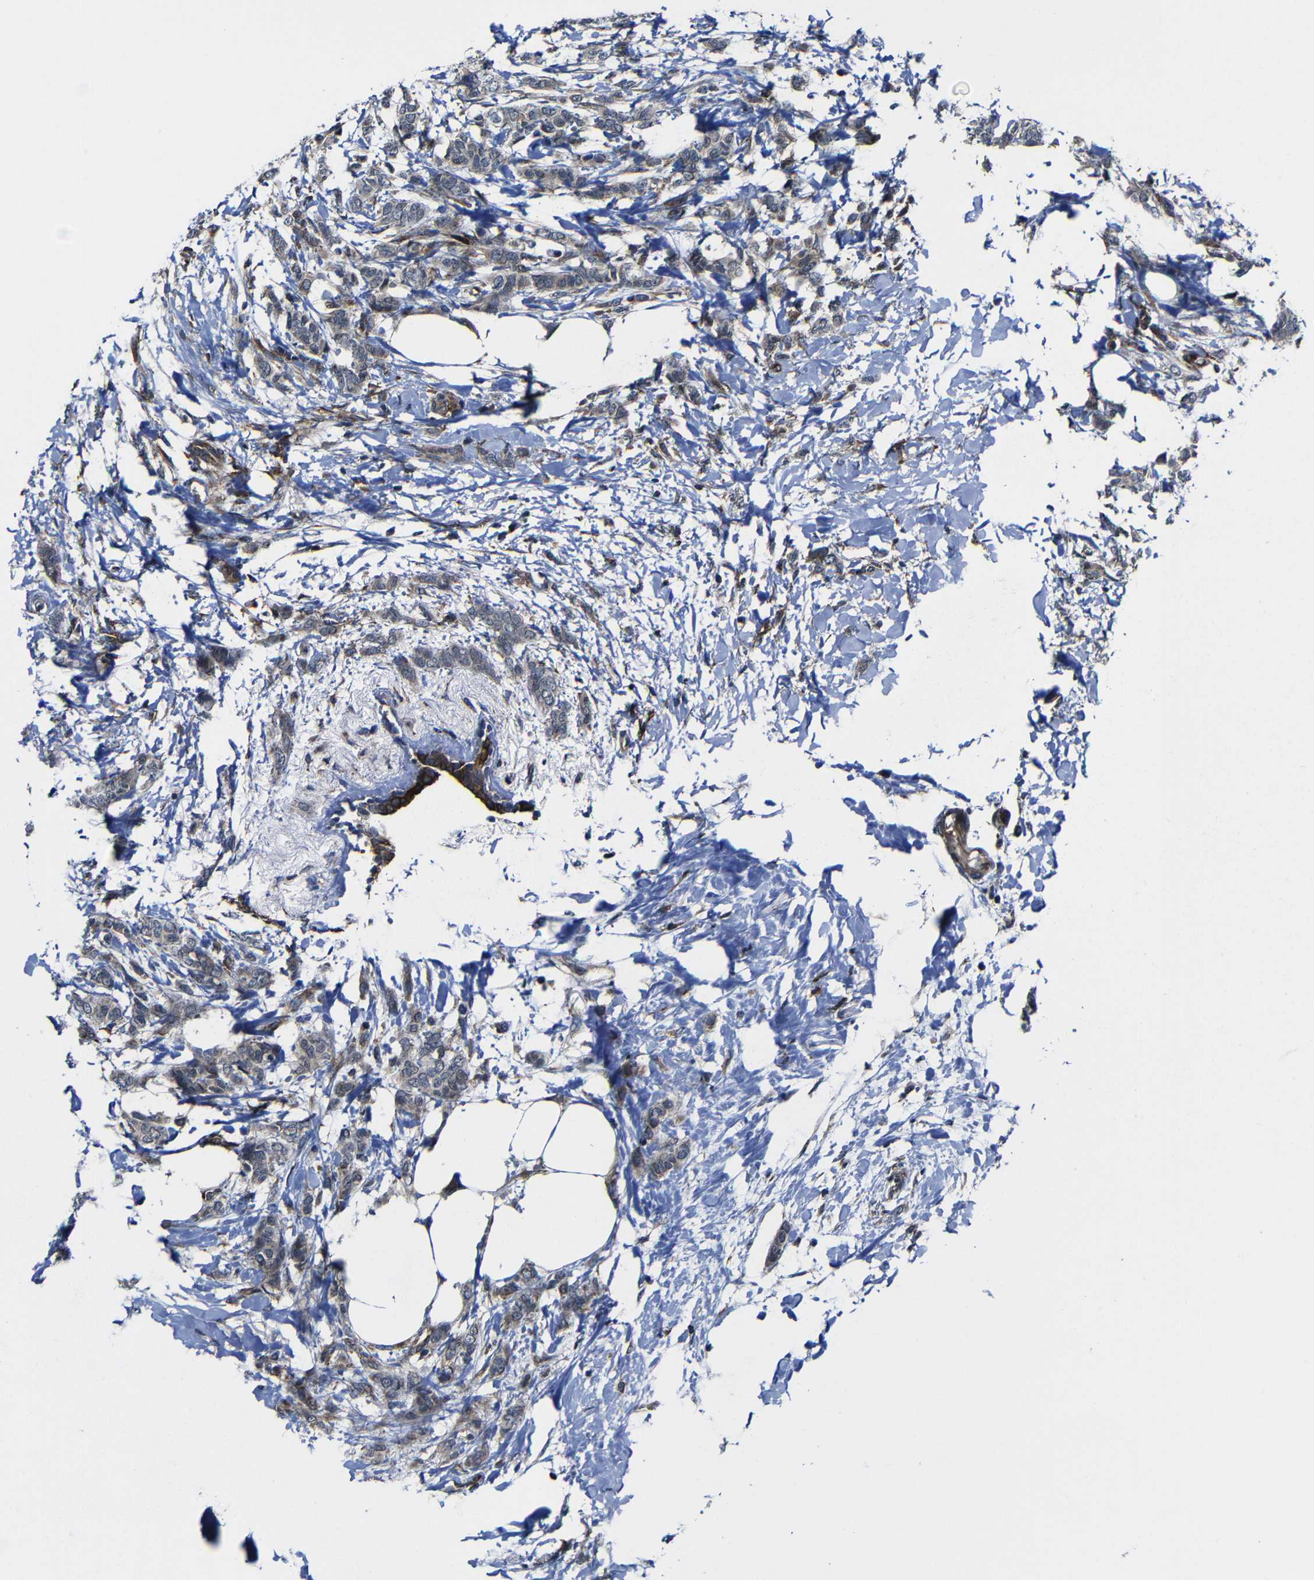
{"staining": {"intensity": "weak", "quantity": ">75%", "location": "cytoplasmic/membranous"}, "tissue": "breast cancer", "cell_type": "Tumor cells", "image_type": "cancer", "snomed": [{"axis": "morphology", "description": "Lobular carcinoma, in situ"}, {"axis": "morphology", "description": "Lobular carcinoma"}, {"axis": "topography", "description": "Breast"}], "caption": "High-power microscopy captured an IHC histopathology image of breast cancer, revealing weak cytoplasmic/membranous expression in about >75% of tumor cells.", "gene": "KIAA0513", "patient": {"sex": "female", "age": 41}}